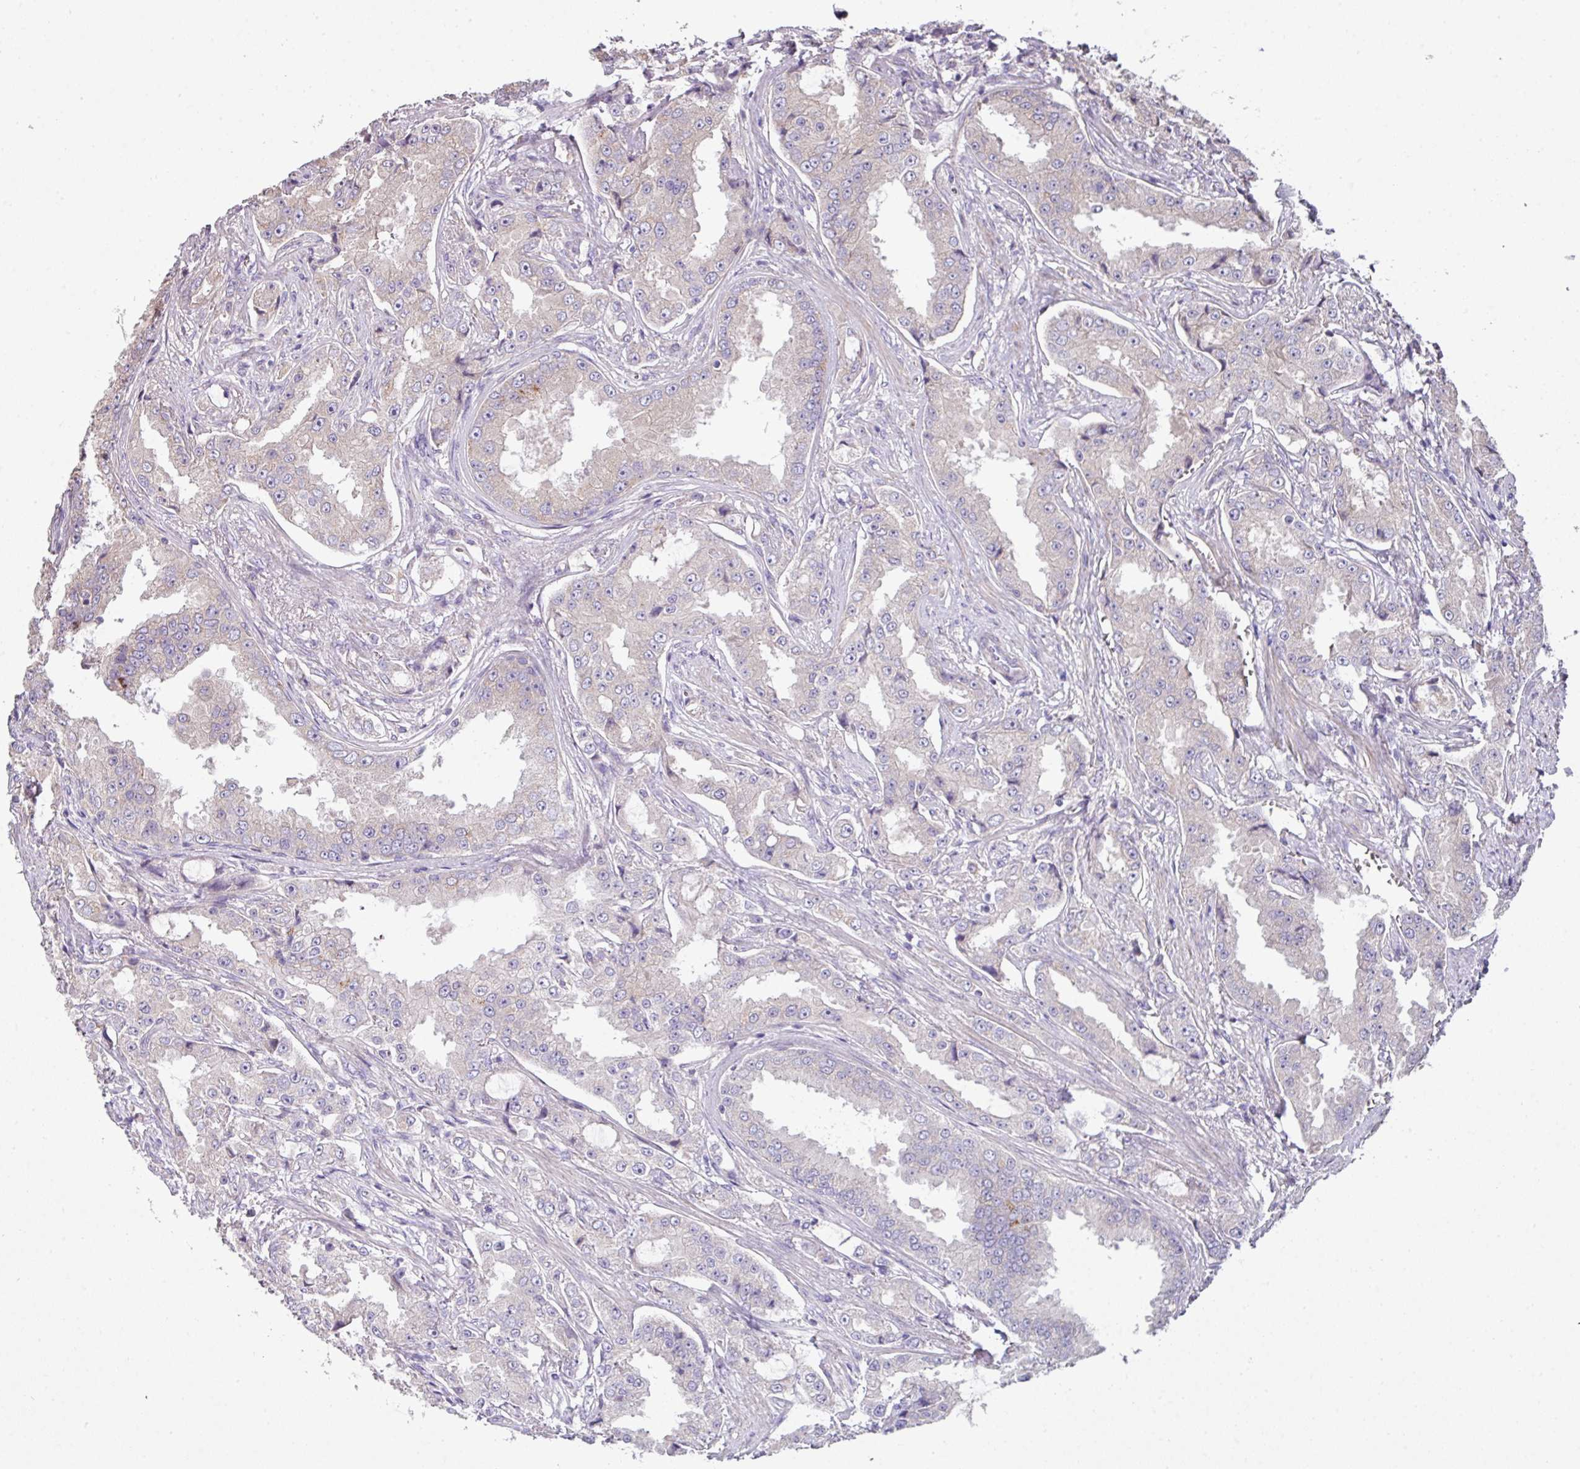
{"staining": {"intensity": "negative", "quantity": "none", "location": "none"}, "tissue": "prostate cancer", "cell_type": "Tumor cells", "image_type": "cancer", "snomed": [{"axis": "morphology", "description": "Adenocarcinoma, High grade"}, {"axis": "topography", "description": "Prostate"}], "caption": "Immunohistochemical staining of adenocarcinoma (high-grade) (prostate) reveals no significant expression in tumor cells.", "gene": "LRRC9", "patient": {"sex": "male", "age": 73}}